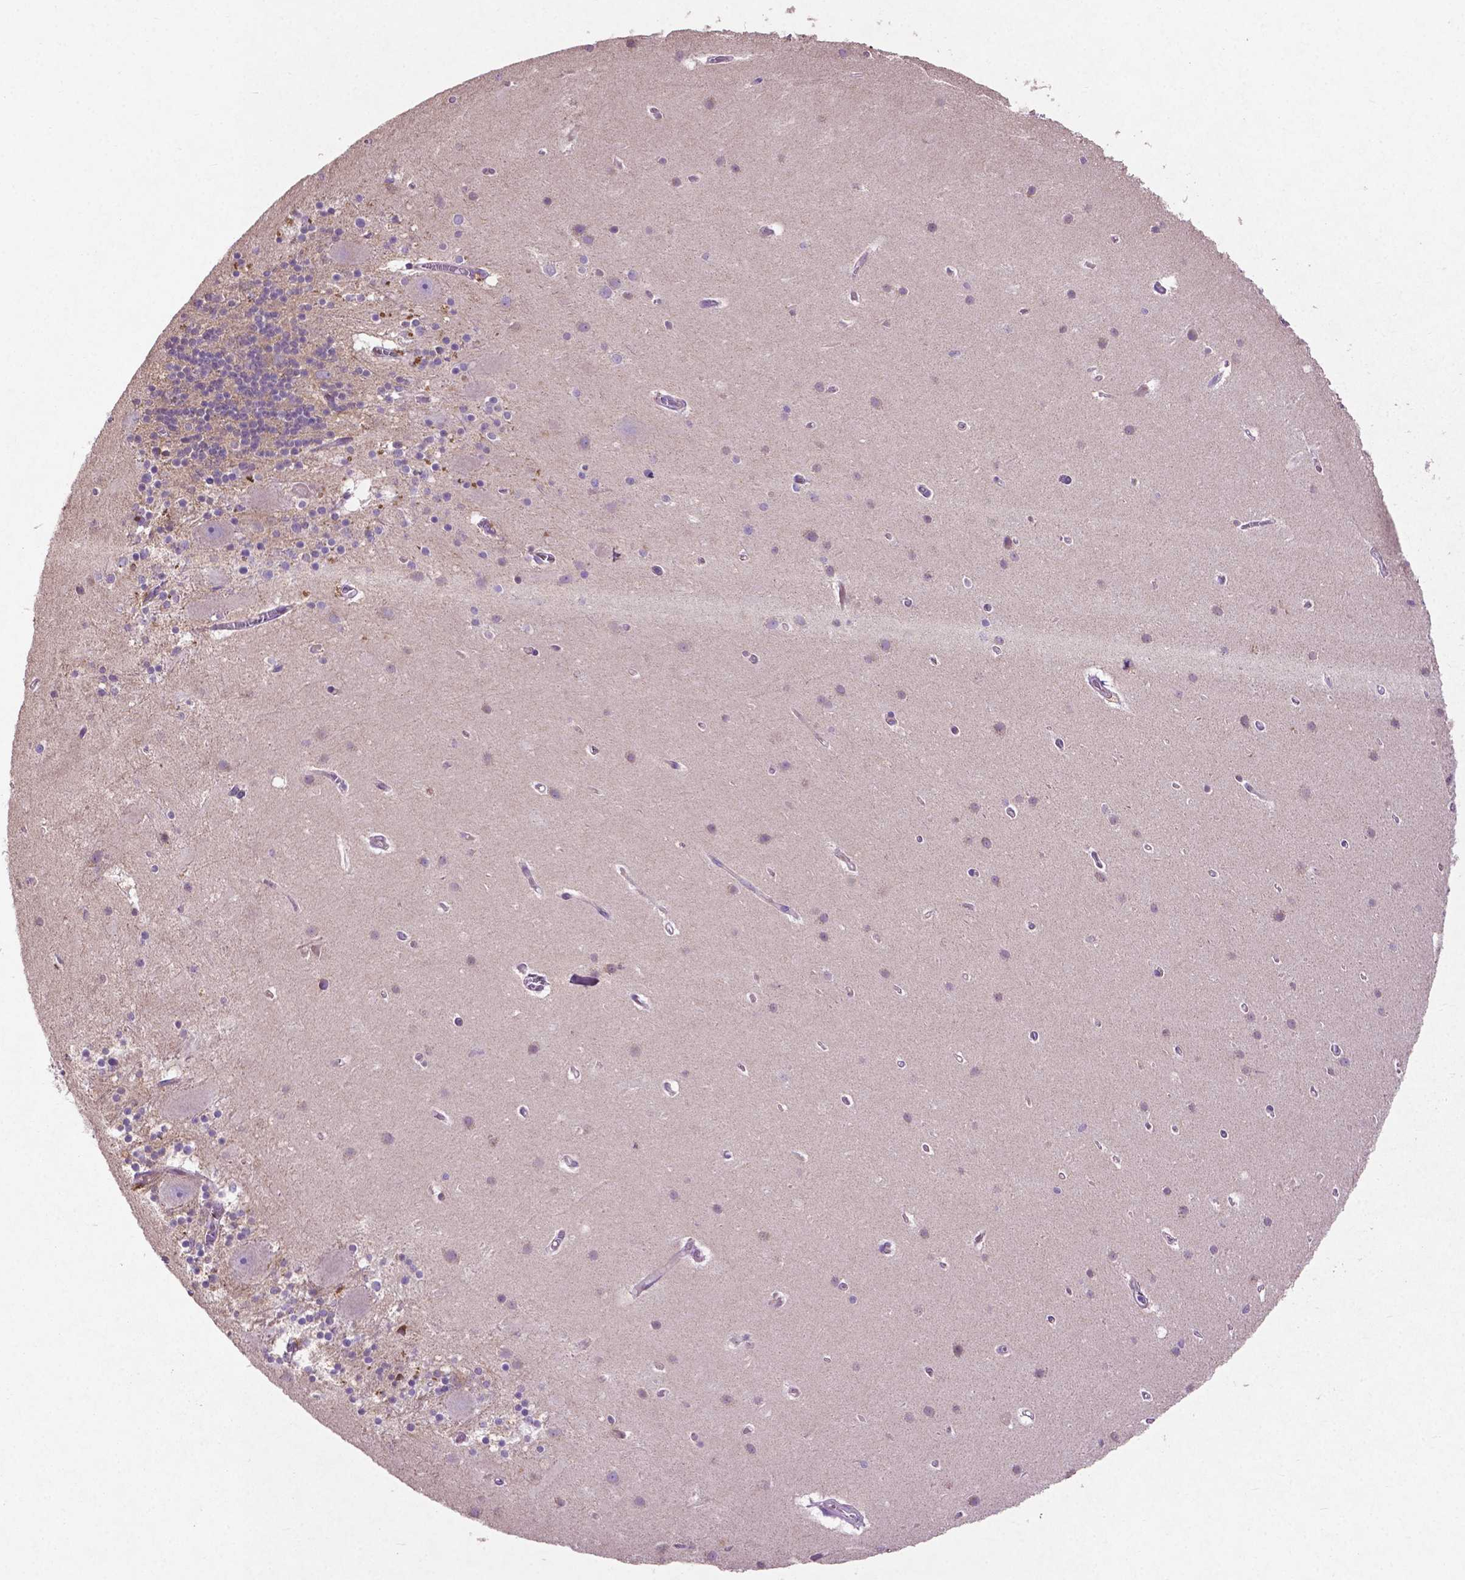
{"staining": {"intensity": "negative", "quantity": "none", "location": "none"}, "tissue": "cerebellum", "cell_type": "Cells in granular layer", "image_type": "normal", "snomed": [{"axis": "morphology", "description": "Normal tissue, NOS"}, {"axis": "topography", "description": "Cerebellum"}], "caption": "The micrograph exhibits no significant positivity in cells in granular layer of cerebellum.", "gene": "MBTPS1", "patient": {"sex": "male", "age": 70}}